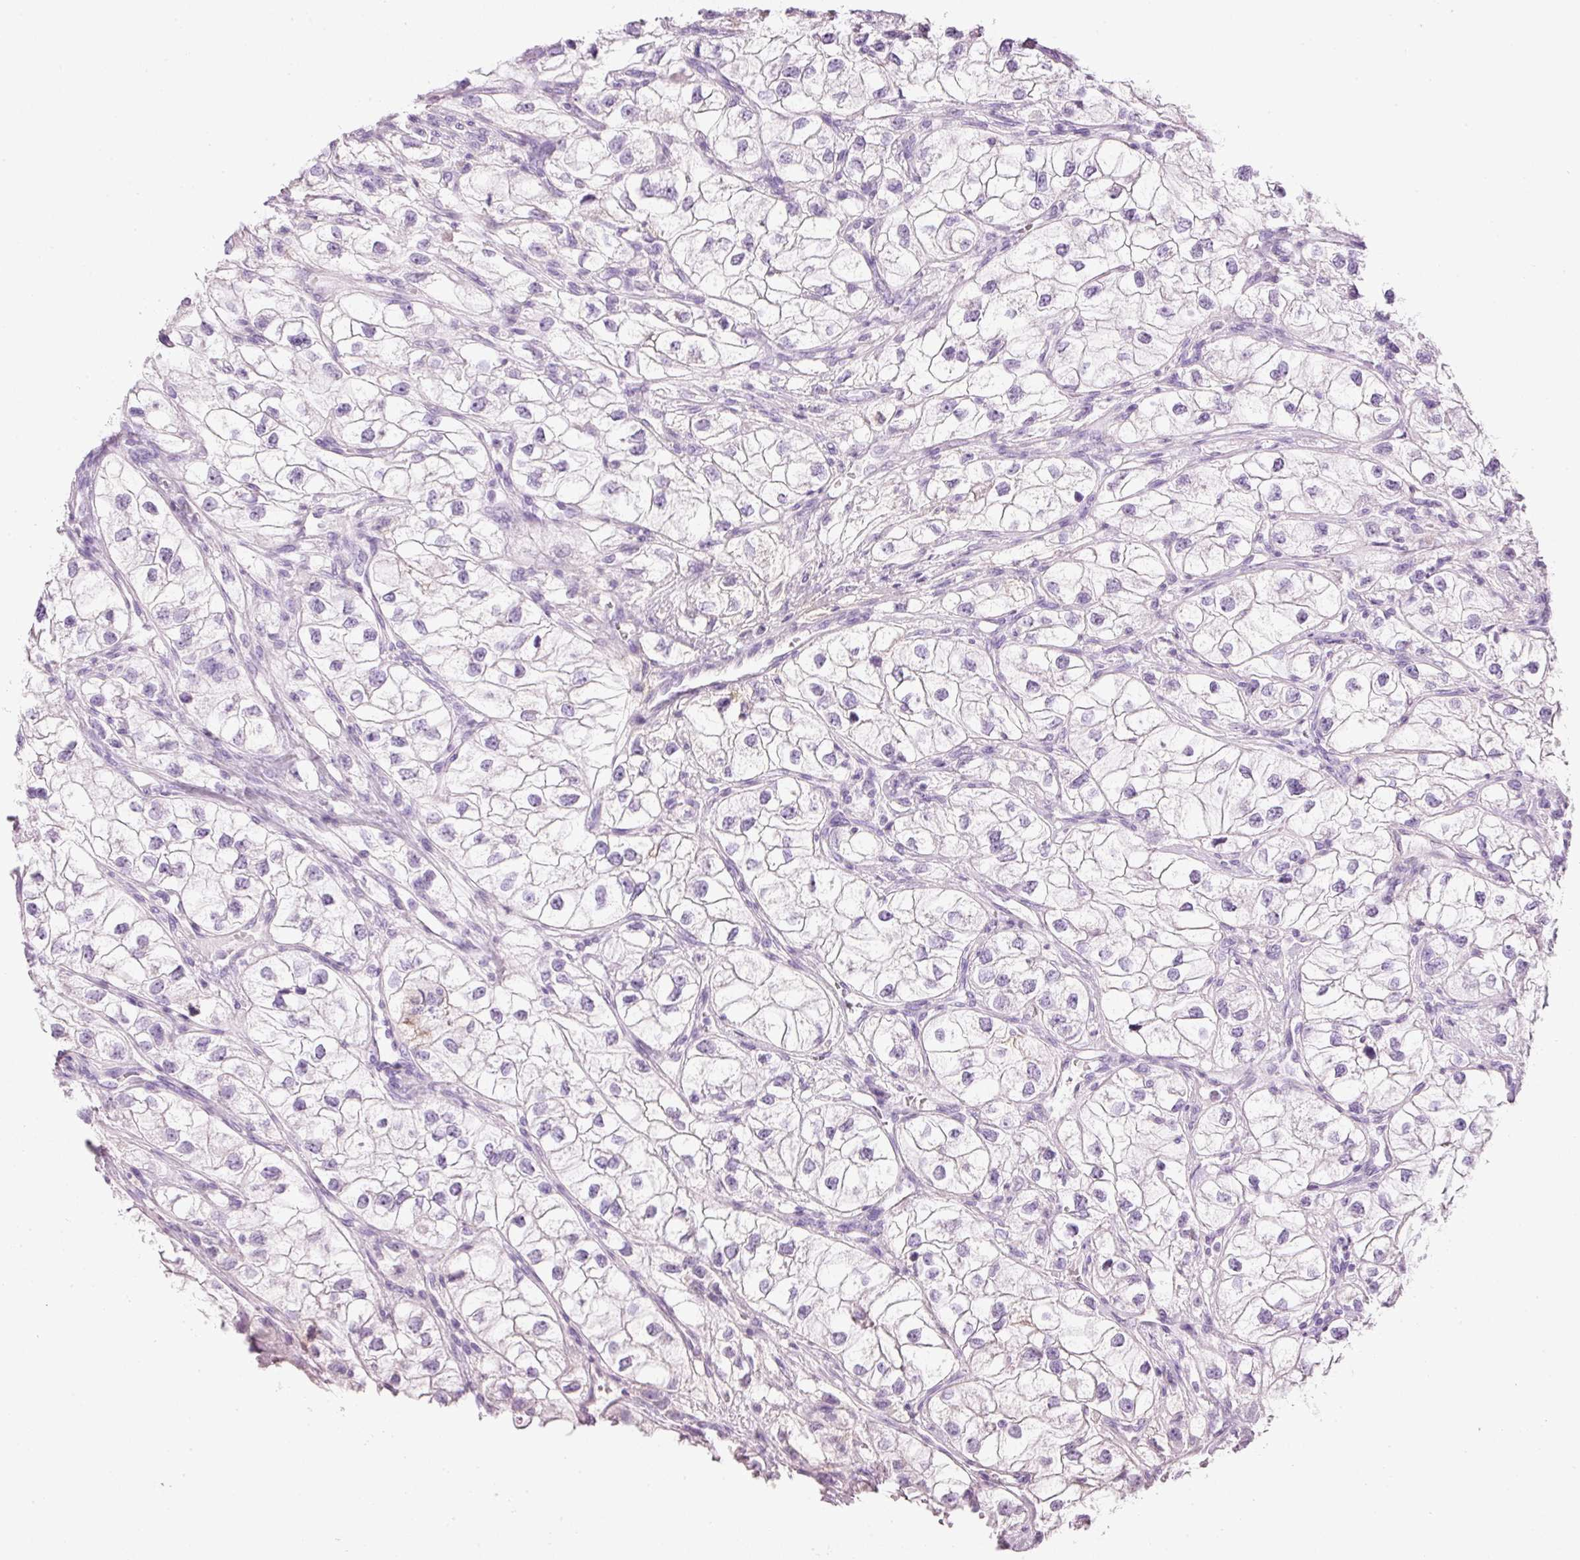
{"staining": {"intensity": "negative", "quantity": "none", "location": "none"}, "tissue": "renal cancer", "cell_type": "Tumor cells", "image_type": "cancer", "snomed": [{"axis": "morphology", "description": "Adenocarcinoma, NOS"}, {"axis": "topography", "description": "Kidney"}], "caption": "Immunohistochemistry (IHC) histopathology image of adenocarcinoma (renal) stained for a protein (brown), which demonstrates no staining in tumor cells.", "gene": "MFAP4", "patient": {"sex": "male", "age": 59}}